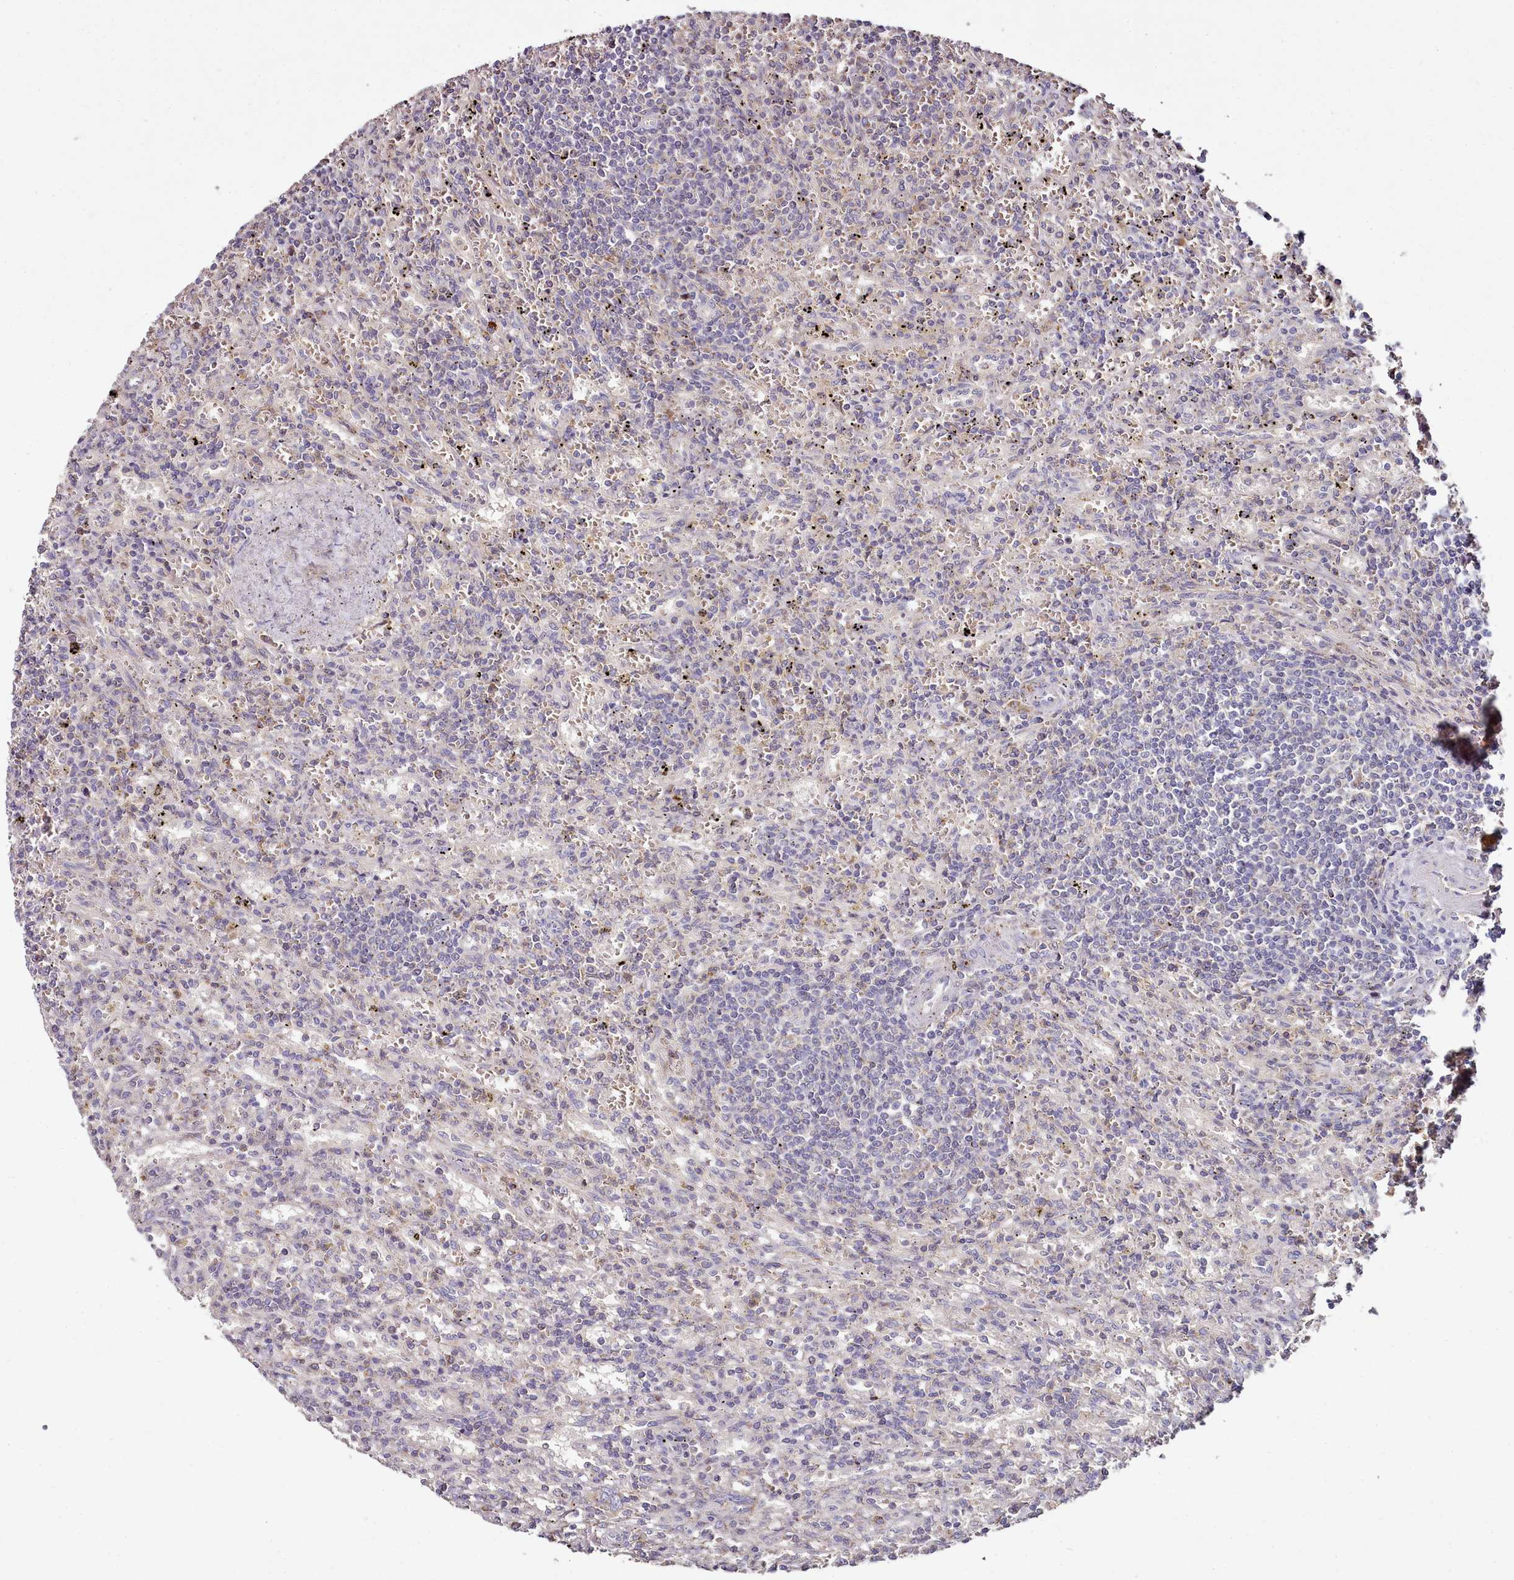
{"staining": {"intensity": "negative", "quantity": "none", "location": "none"}, "tissue": "lymphoma", "cell_type": "Tumor cells", "image_type": "cancer", "snomed": [{"axis": "morphology", "description": "Malignant lymphoma, non-Hodgkin's type, Low grade"}, {"axis": "topography", "description": "Spleen"}], "caption": "An image of low-grade malignant lymphoma, non-Hodgkin's type stained for a protein exhibits no brown staining in tumor cells. (Stains: DAB (3,3'-diaminobenzidine) IHC with hematoxylin counter stain, Microscopy: brightfield microscopy at high magnification).", "gene": "ACSS1", "patient": {"sex": "male", "age": 76}}